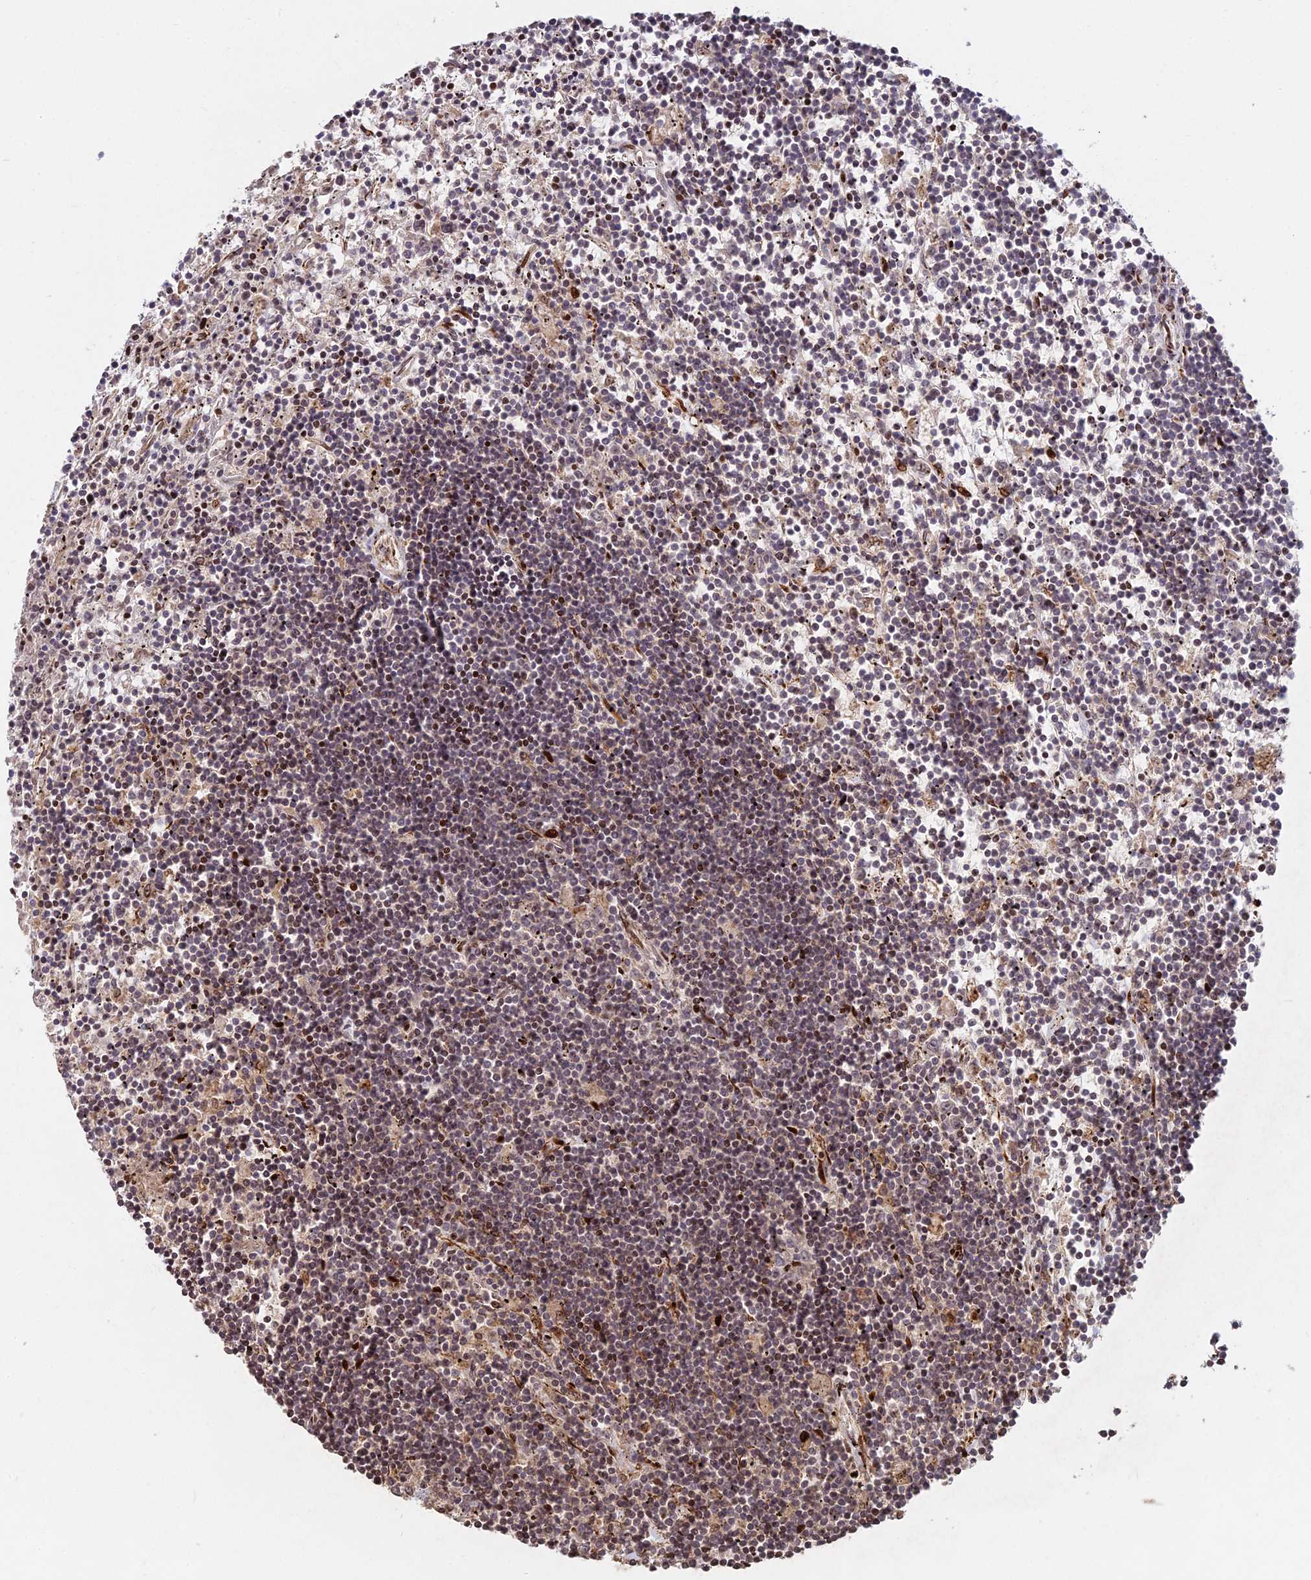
{"staining": {"intensity": "weak", "quantity": "25%-75%", "location": "cytoplasmic/membranous,nuclear"}, "tissue": "lymphoma", "cell_type": "Tumor cells", "image_type": "cancer", "snomed": [{"axis": "morphology", "description": "Malignant lymphoma, non-Hodgkin's type, Low grade"}, {"axis": "topography", "description": "Spleen"}], "caption": "A high-resolution histopathology image shows immunohistochemistry staining of lymphoma, which reveals weak cytoplasmic/membranous and nuclear expression in about 25%-75% of tumor cells.", "gene": "RBMS2", "patient": {"sex": "male", "age": 76}}